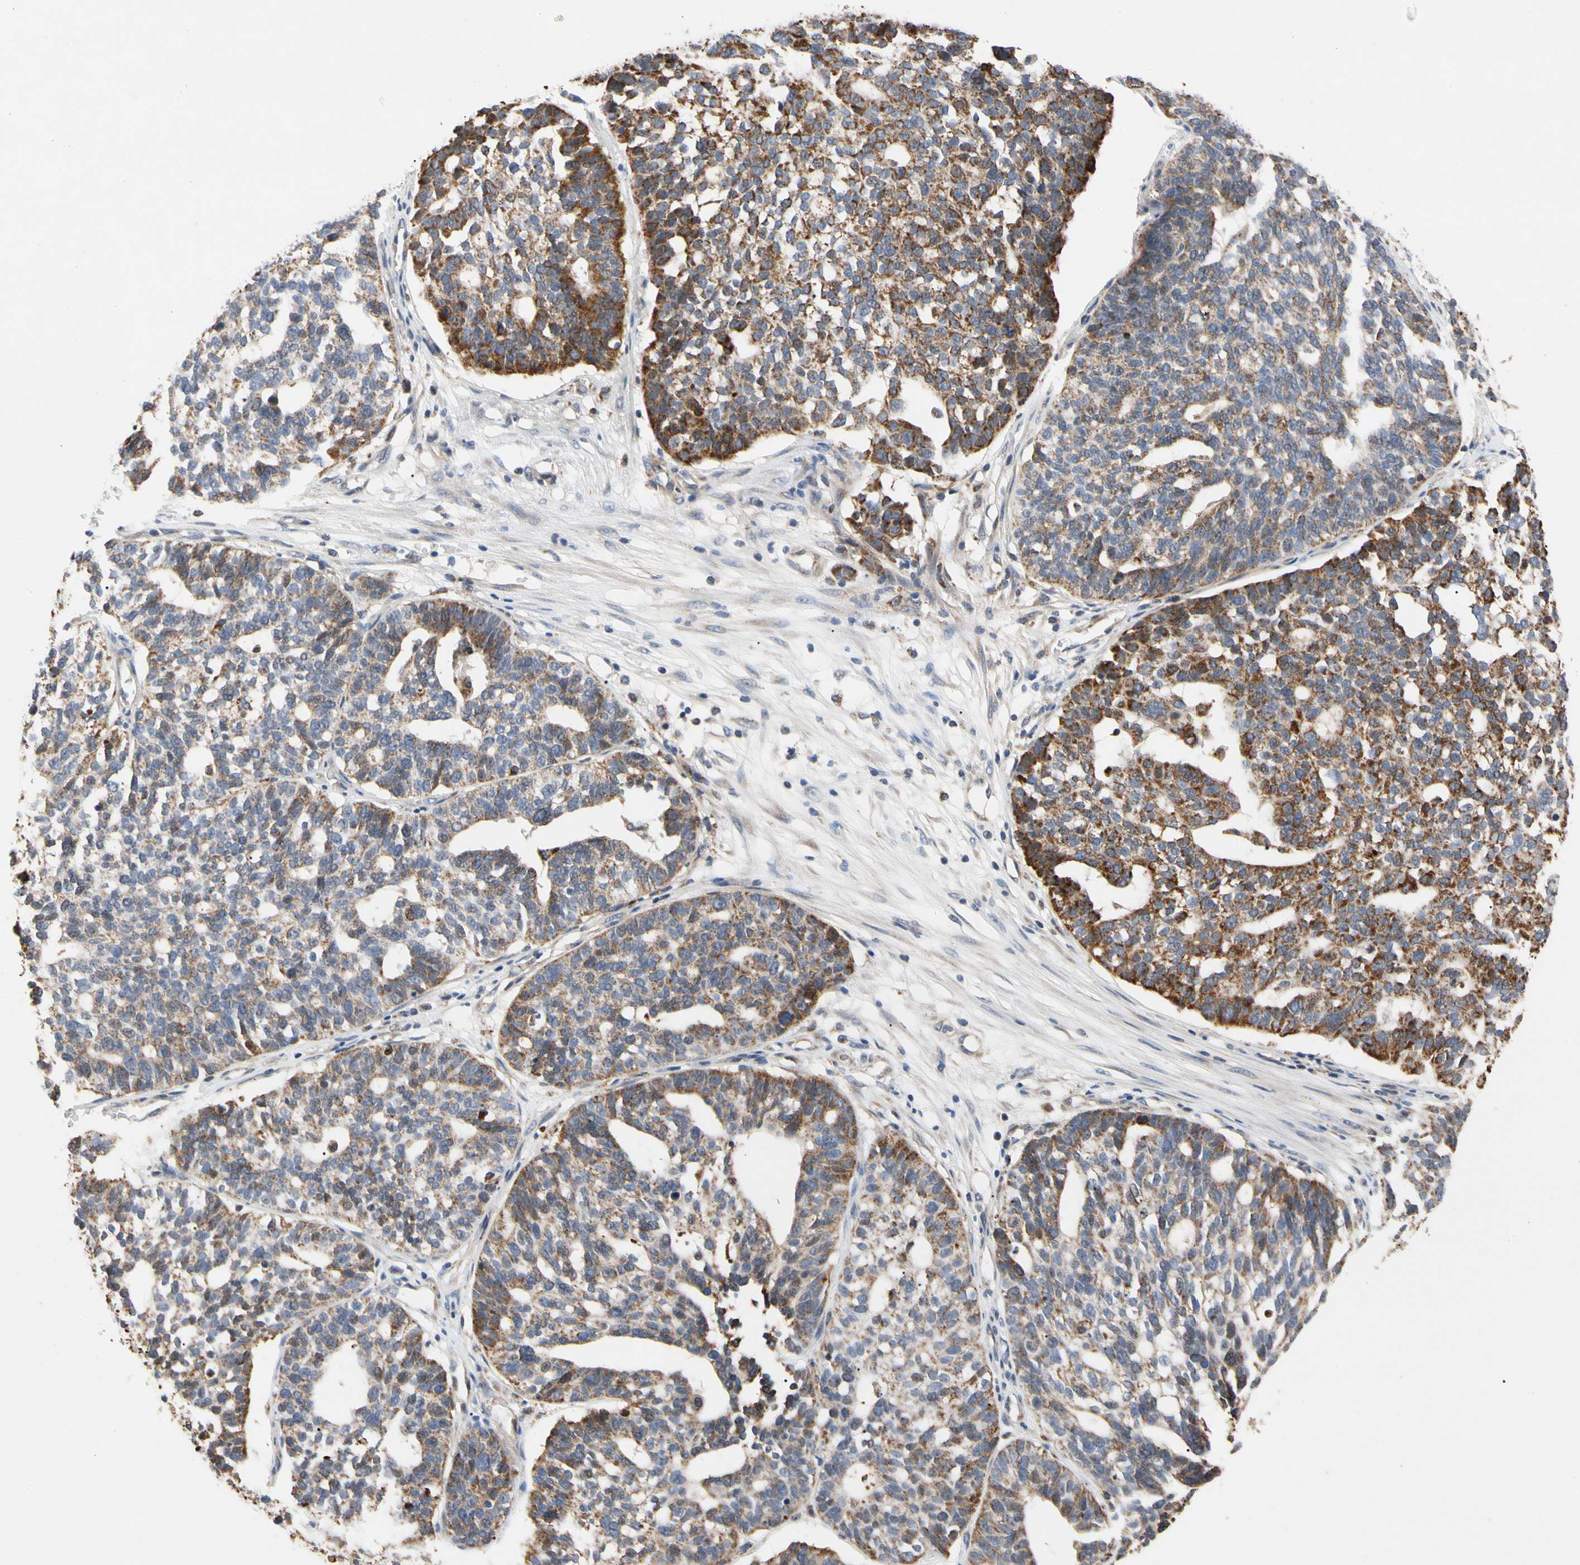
{"staining": {"intensity": "strong", "quantity": "25%-75%", "location": "cytoplasmic/membranous"}, "tissue": "ovarian cancer", "cell_type": "Tumor cells", "image_type": "cancer", "snomed": [{"axis": "morphology", "description": "Cystadenocarcinoma, serous, NOS"}, {"axis": "topography", "description": "Ovary"}], "caption": "Ovarian cancer (serous cystadenocarcinoma) stained for a protein (brown) displays strong cytoplasmic/membranous positive staining in approximately 25%-75% of tumor cells.", "gene": "GPD2", "patient": {"sex": "female", "age": 59}}